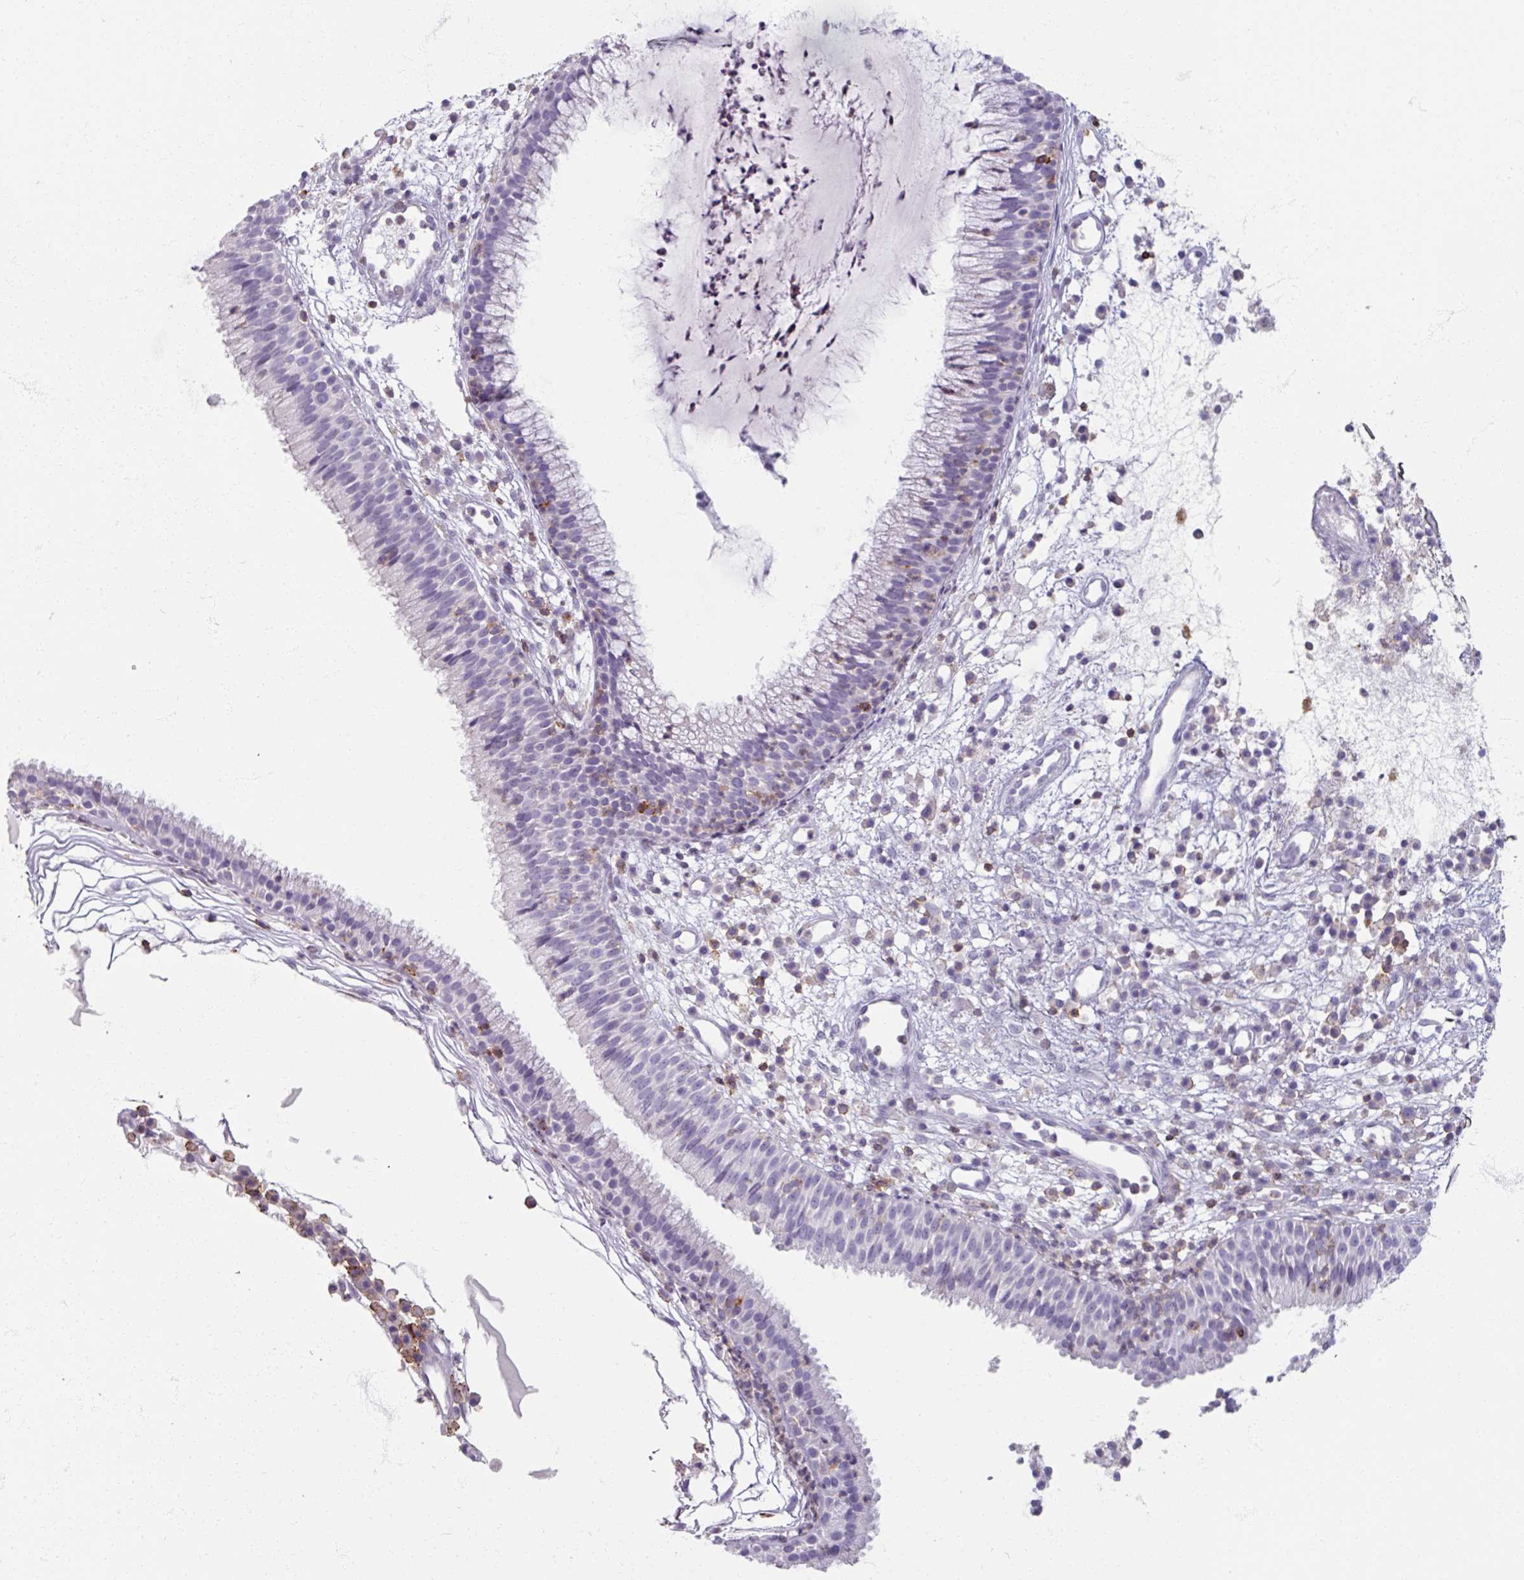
{"staining": {"intensity": "negative", "quantity": "none", "location": "none"}, "tissue": "nasopharynx", "cell_type": "Respiratory epithelial cells", "image_type": "normal", "snomed": [{"axis": "morphology", "description": "Normal tissue, NOS"}, {"axis": "topography", "description": "Nasopharynx"}], "caption": "Respiratory epithelial cells show no significant staining in unremarkable nasopharynx. (DAB immunohistochemistry (IHC) visualized using brightfield microscopy, high magnification).", "gene": "PTPRC", "patient": {"sex": "male", "age": 21}}